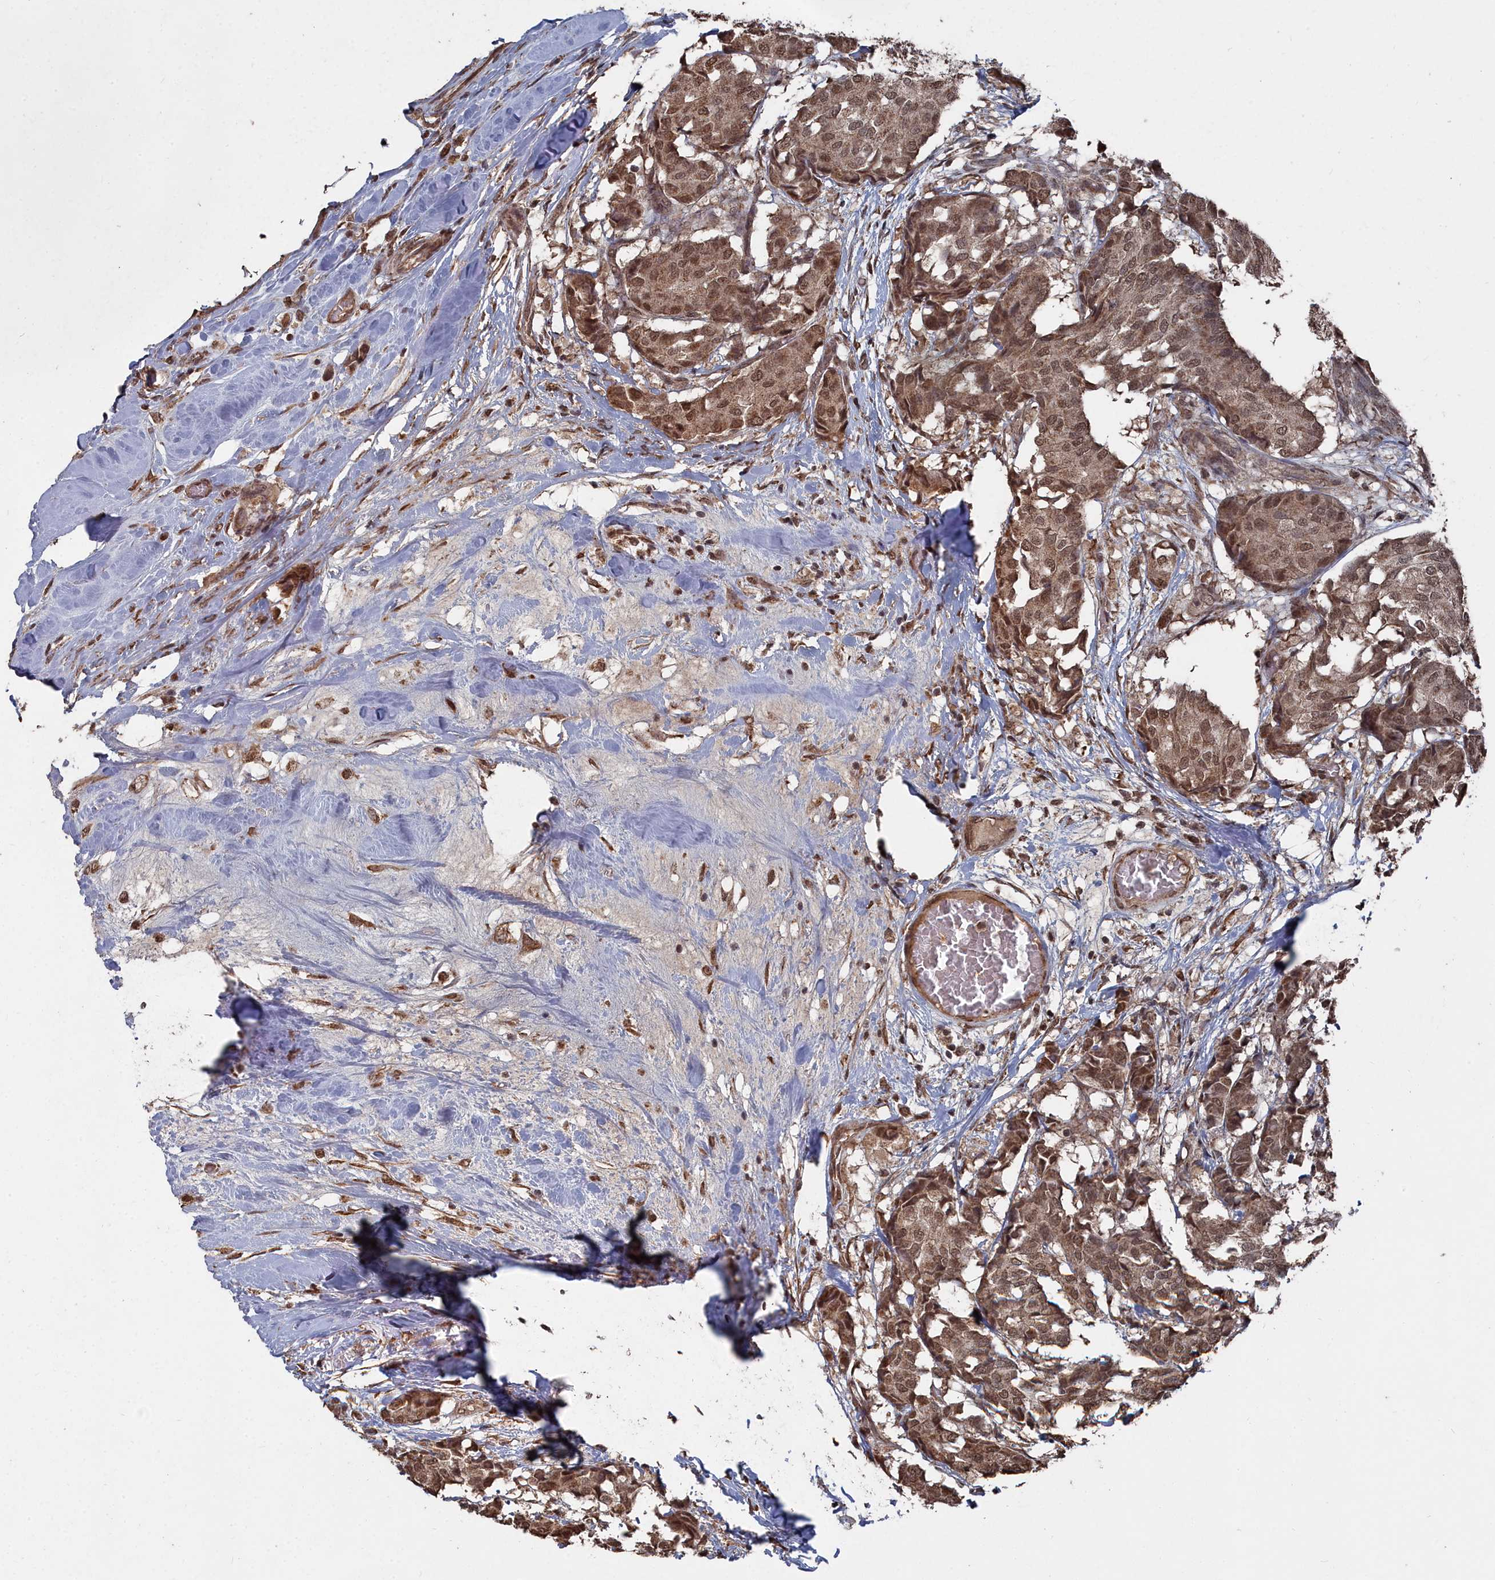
{"staining": {"intensity": "moderate", "quantity": ">75%", "location": "cytoplasmic/membranous,nuclear"}, "tissue": "breast cancer", "cell_type": "Tumor cells", "image_type": "cancer", "snomed": [{"axis": "morphology", "description": "Duct carcinoma"}, {"axis": "topography", "description": "Breast"}], "caption": "Immunohistochemistry image of neoplastic tissue: invasive ductal carcinoma (breast) stained using IHC exhibits medium levels of moderate protein expression localized specifically in the cytoplasmic/membranous and nuclear of tumor cells, appearing as a cytoplasmic/membranous and nuclear brown color.", "gene": "CCNP", "patient": {"sex": "female", "age": 75}}